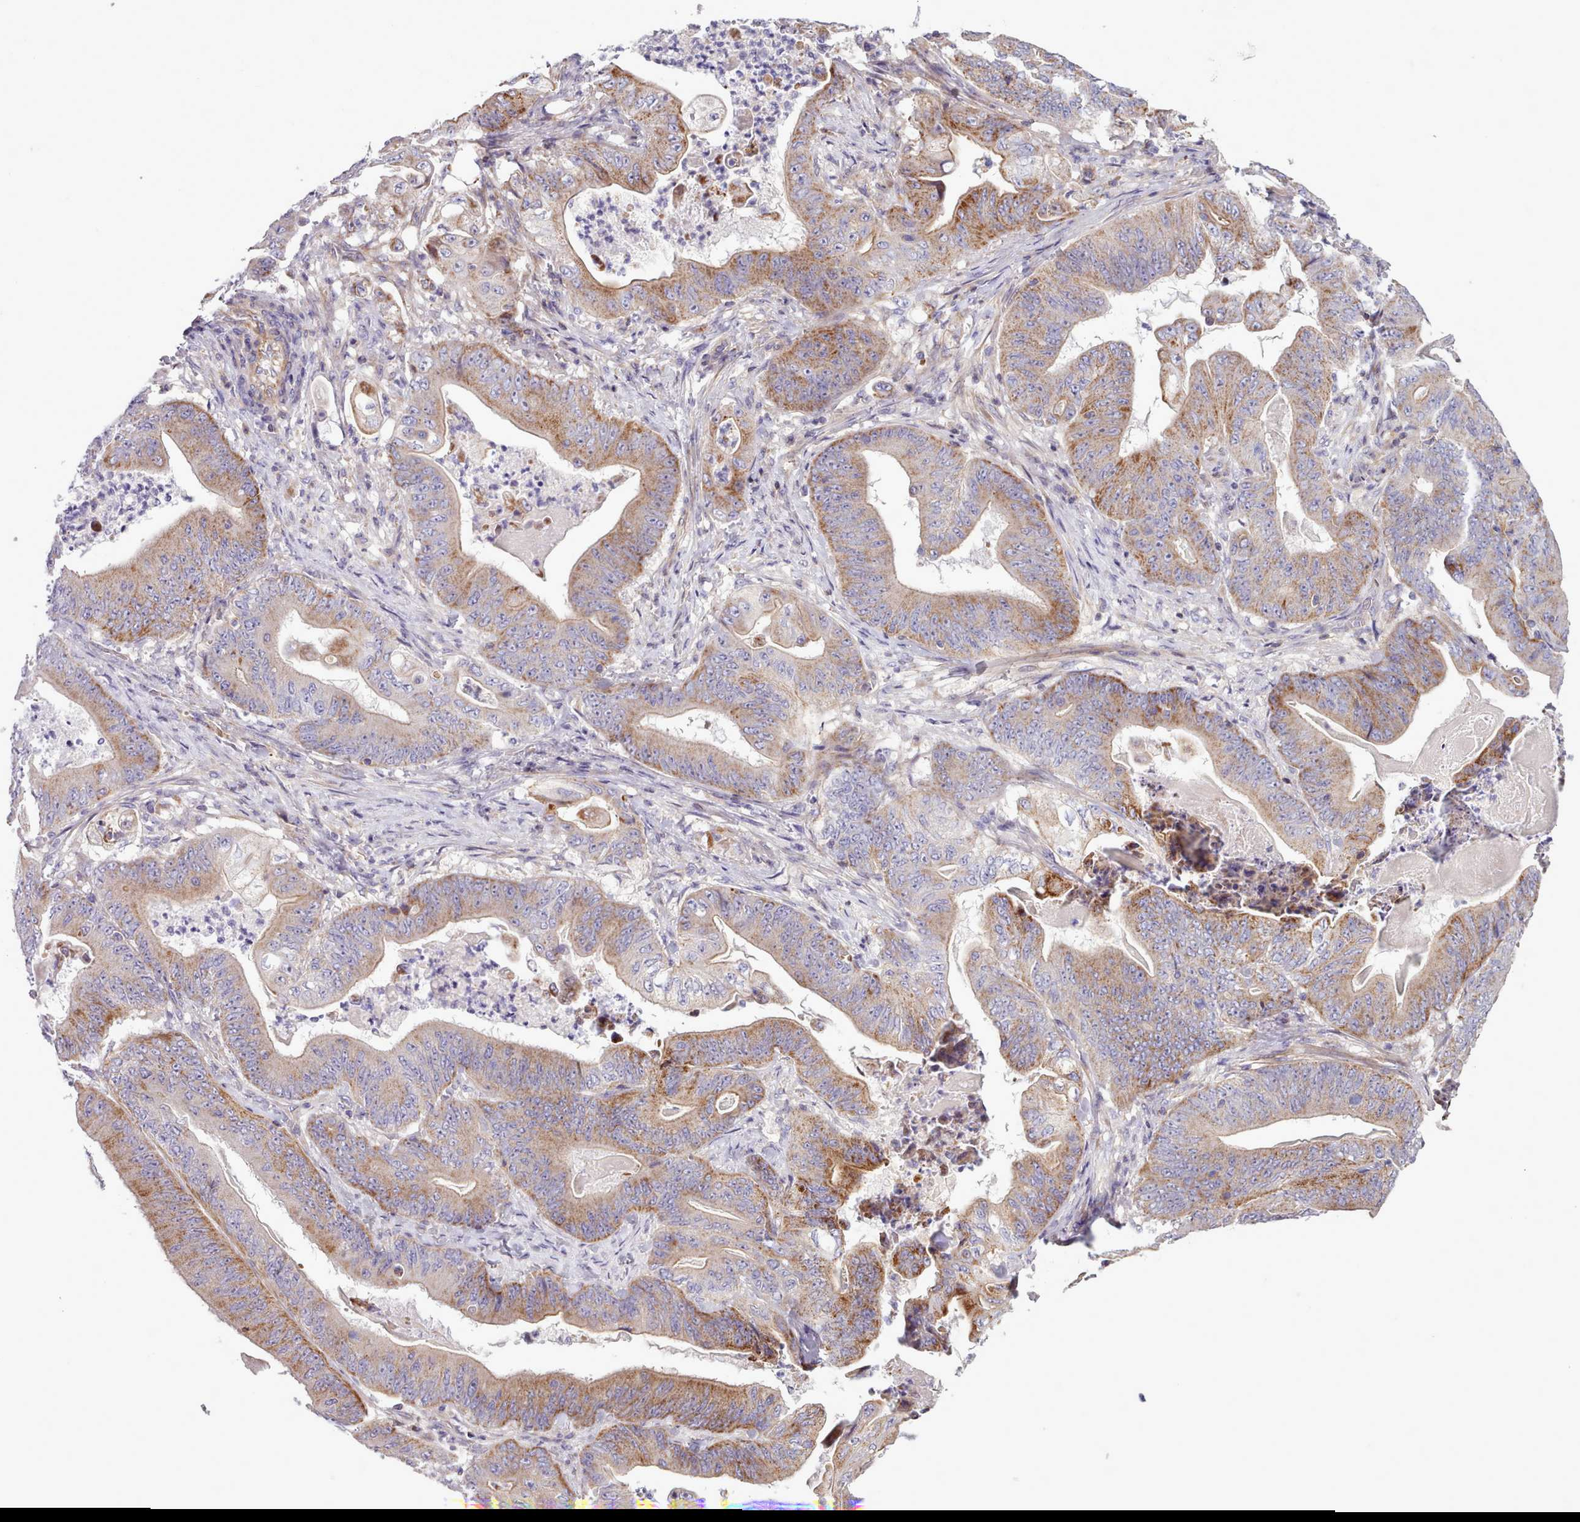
{"staining": {"intensity": "moderate", "quantity": "25%-75%", "location": "cytoplasmic/membranous"}, "tissue": "stomach cancer", "cell_type": "Tumor cells", "image_type": "cancer", "snomed": [{"axis": "morphology", "description": "Adenocarcinoma, NOS"}, {"axis": "topography", "description": "Stomach"}], "caption": "IHC staining of stomach cancer, which demonstrates medium levels of moderate cytoplasmic/membranous staining in about 25%-75% of tumor cells indicating moderate cytoplasmic/membranous protein positivity. The staining was performed using DAB (brown) for protein detection and nuclei were counterstained in hematoxylin (blue).", "gene": "TENT4B", "patient": {"sex": "female", "age": 73}}